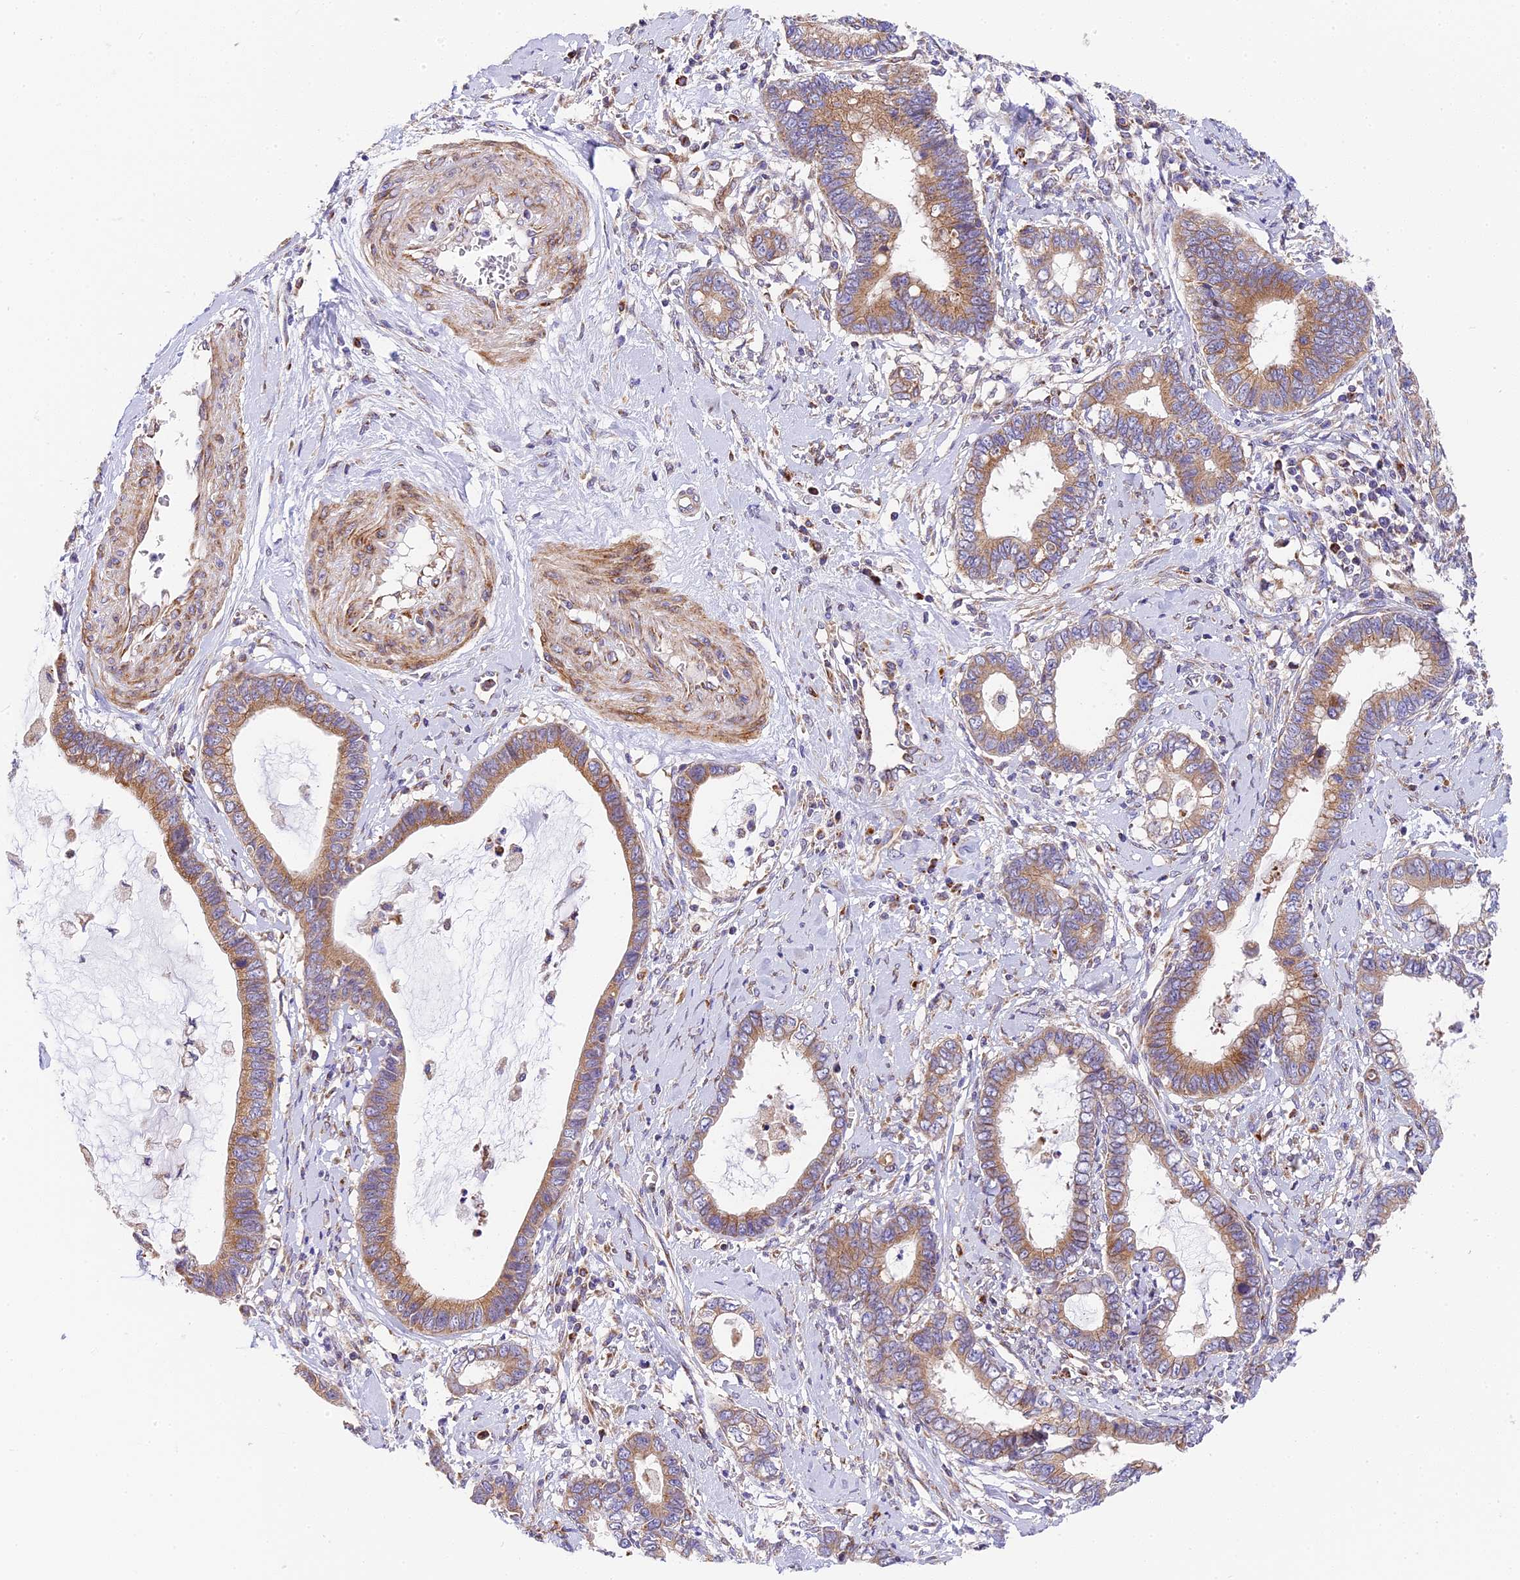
{"staining": {"intensity": "moderate", "quantity": ">75%", "location": "cytoplasmic/membranous"}, "tissue": "cervical cancer", "cell_type": "Tumor cells", "image_type": "cancer", "snomed": [{"axis": "morphology", "description": "Adenocarcinoma, NOS"}, {"axis": "topography", "description": "Cervix"}], "caption": "DAB (3,3'-diaminobenzidine) immunohistochemical staining of cervical cancer reveals moderate cytoplasmic/membranous protein positivity in approximately >75% of tumor cells.", "gene": "MRAS", "patient": {"sex": "female", "age": 44}}